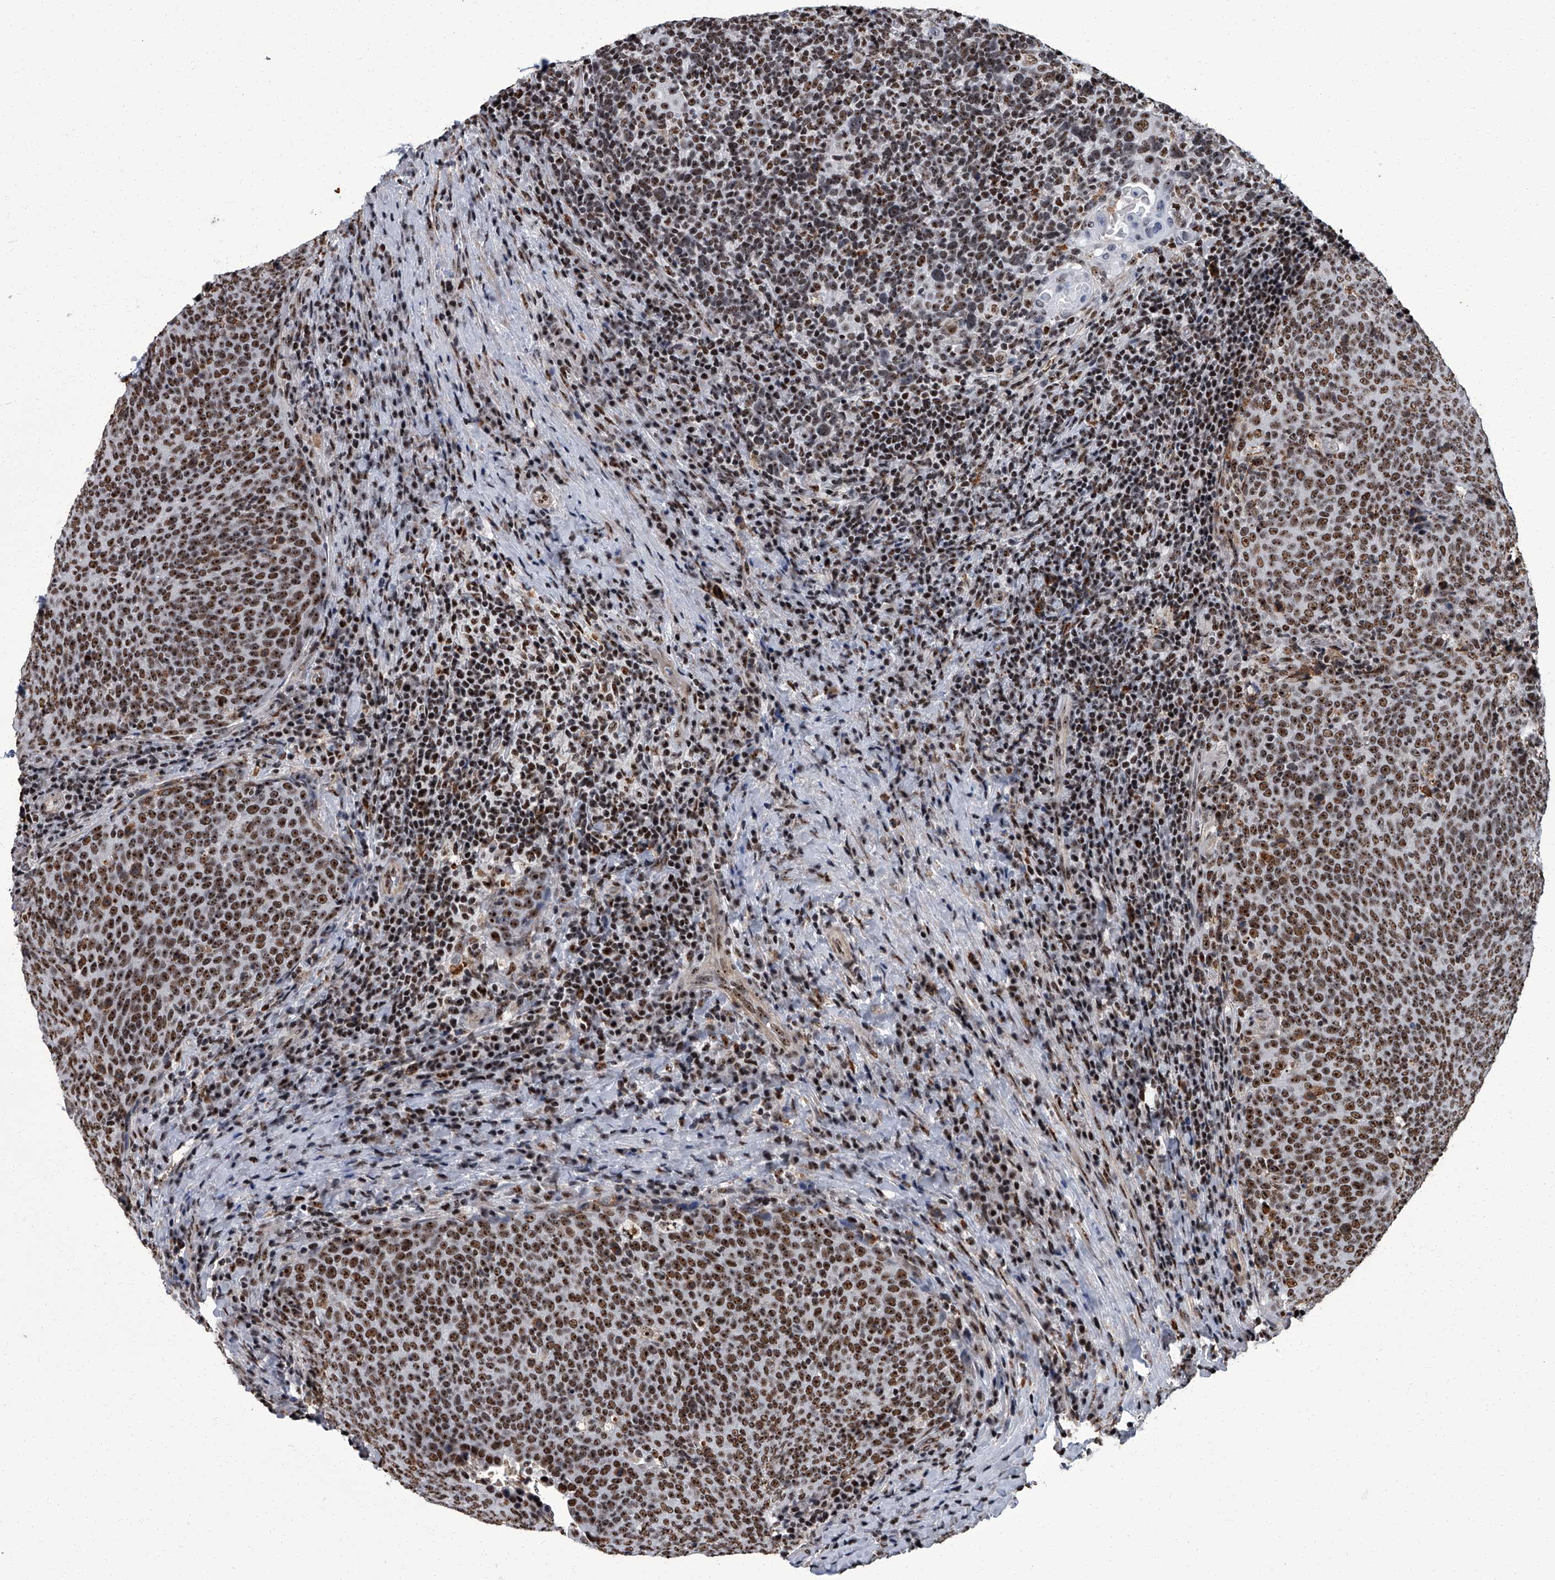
{"staining": {"intensity": "moderate", "quantity": ">75%", "location": "nuclear"}, "tissue": "head and neck cancer", "cell_type": "Tumor cells", "image_type": "cancer", "snomed": [{"axis": "morphology", "description": "Squamous cell carcinoma, NOS"}, {"axis": "morphology", "description": "Squamous cell carcinoma, metastatic, NOS"}, {"axis": "topography", "description": "Lymph node"}, {"axis": "topography", "description": "Head-Neck"}], "caption": "The immunohistochemical stain labels moderate nuclear positivity in tumor cells of head and neck cancer (metastatic squamous cell carcinoma) tissue.", "gene": "ZNF518B", "patient": {"sex": "male", "age": 62}}